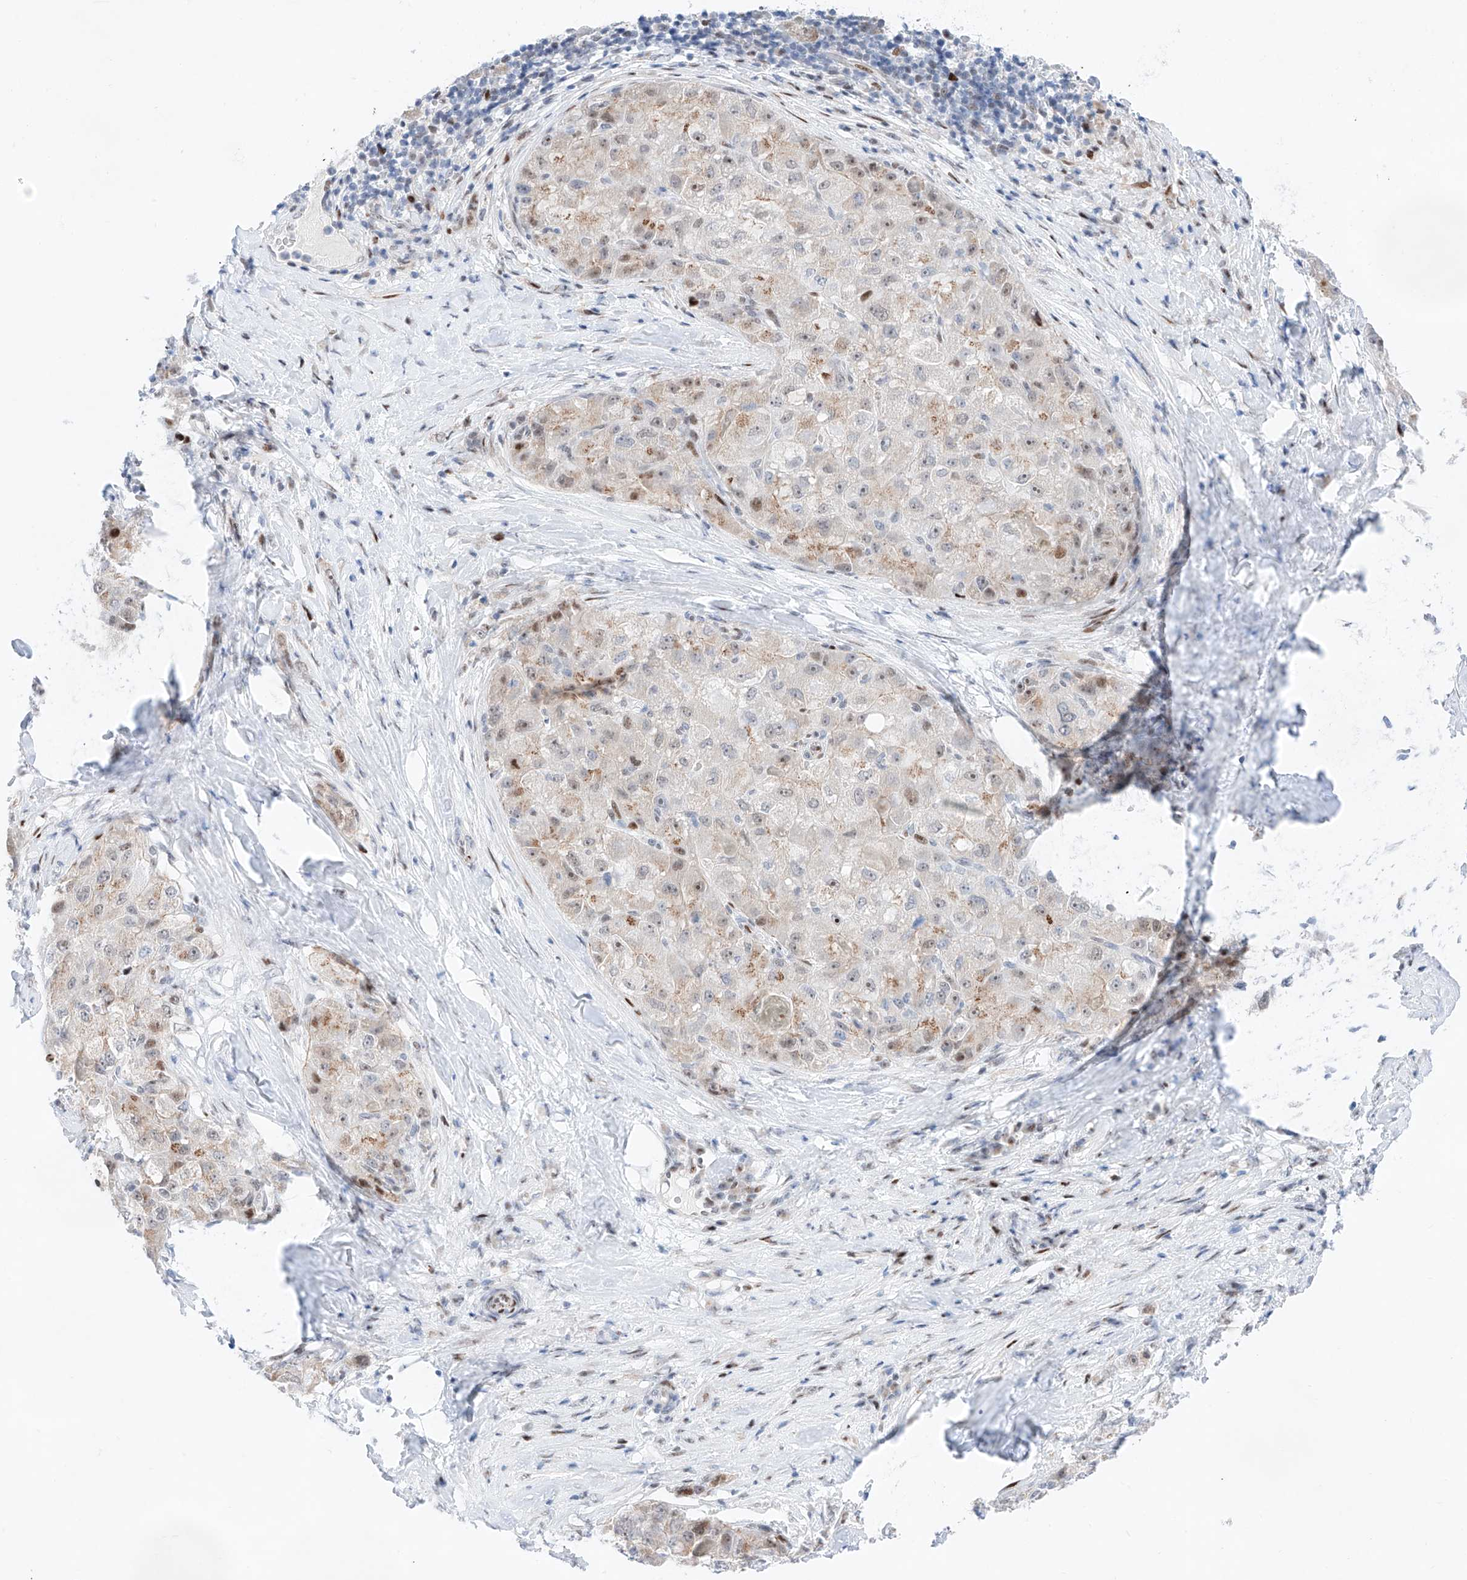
{"staining": {"intensity": "weak", "quantity": ">75%", "location": "cytoplasmic/membranous"}, "tissue": "liver cancer", "cell_type": "Tumor cells", "image_type": "cancer", "snomed": [{"axis": "morphology", "description": "Carcinoma, Hepatocellular, NOS"}, {"axis": "topography", "description": "Liver"}], "caption": "Immunohistochemistry staining of hepatocellular carcinoma (liver), which demonstrates low levels of weak cytoplasmic/membranous staining in about >75% of tumor cells indicating weak cytoplasmic/membranous protein positivity. The staining was performed using DAB (3,3'-diaminobenzidine) (brown) for protein detection and nuclei were counterstained in hematoxylin (blue).", "gene": "NT5C3B", "patient": {"sex": "male", "age": 80}}